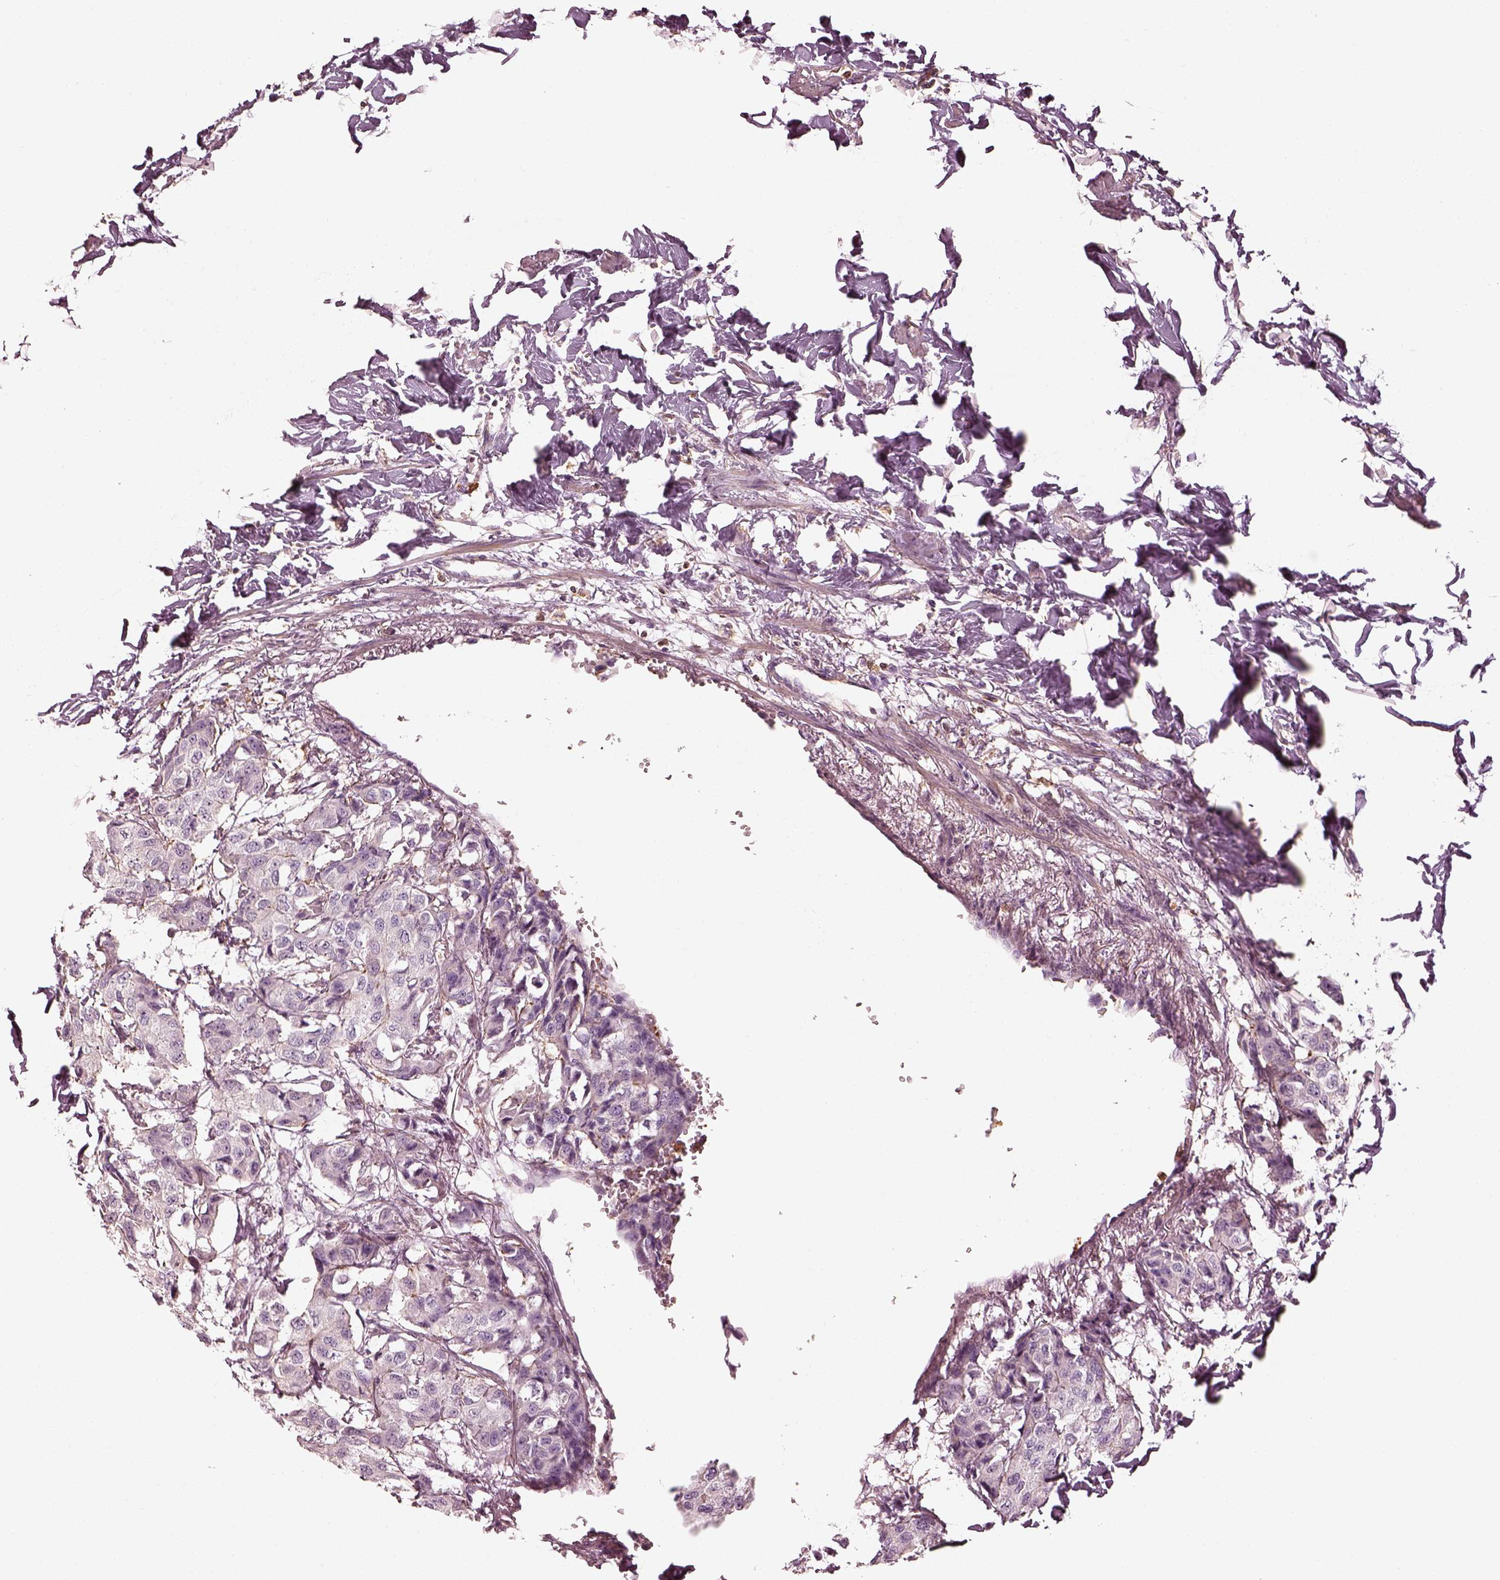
{"staining": {"intensity": "negative", "quantity": "none", "location": "none"}, "tissue": "breast cancer", "cell_type": "Tumor cells", "image_type": "cancer", "snomed": [{"axis": "morphology", "description": "Duct carcinoma"}, {"axis": "topography", "description": "Breast"}], "caption": "Immunohistochemistry (IHC) photomicrograph of human infiltrating ductal carcinoma (breast) stained for a protein (brown), which demonstrates no expression in tumor cells.", "gene": "ZYX", "patient": {"sex": "female", "age": 80}}